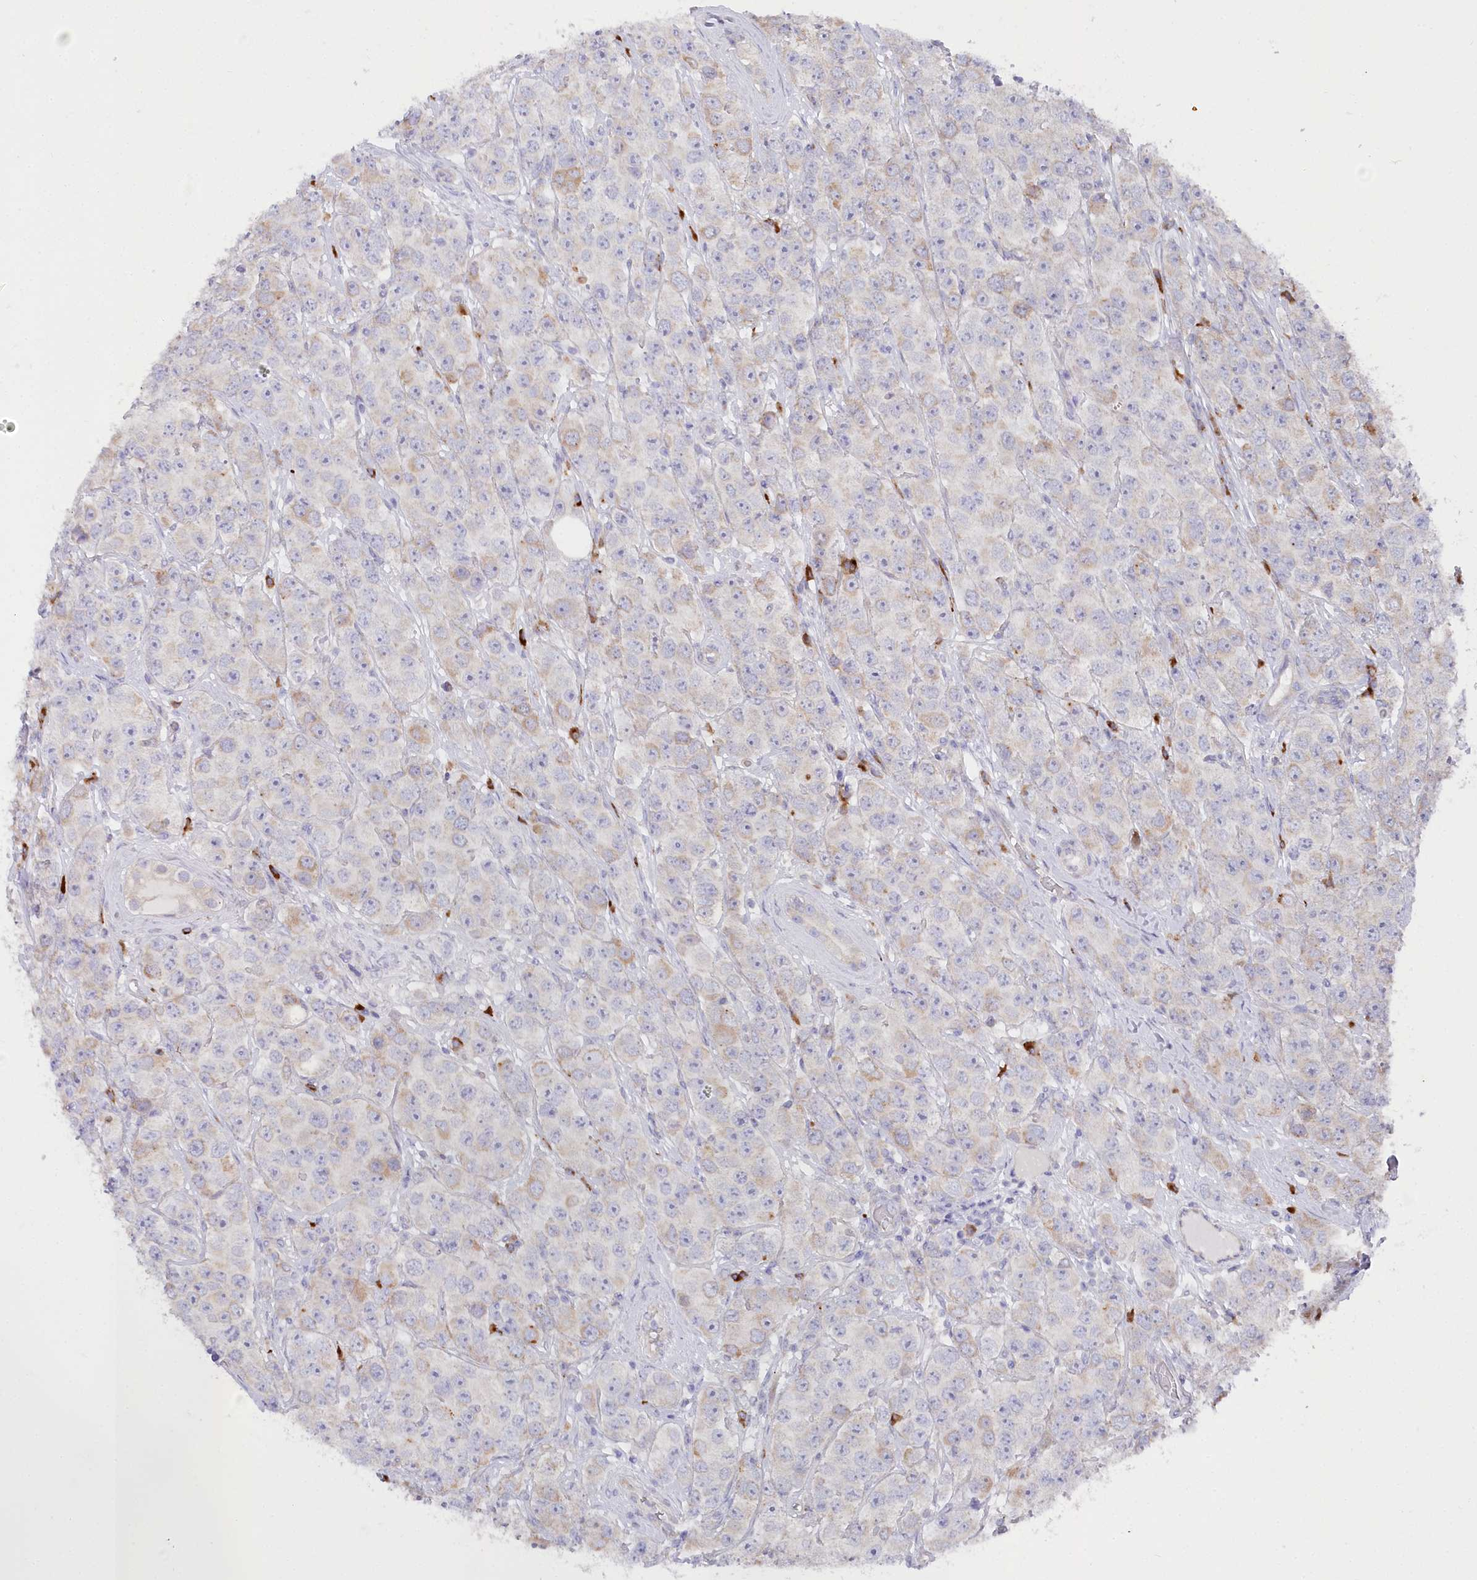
{"staining": {"intensity": "negative", "quantity": "none", "location": "none"}, "tissue": "testis cancer", "cell_type": "Tumor cells", "image_type": "cancer", "snomed": [{"axis": "morphology", "description": "Seminoma, NOS"}, {"axis": "topography", "description": "Testis"}], "caption": "DAB immunohistochemical staining of human testis cancer (seminoma) exhibits no significant positivity in tumor cells.", "gene": "POGLUT1", "patient": {"sex": "male", "age": 28}}